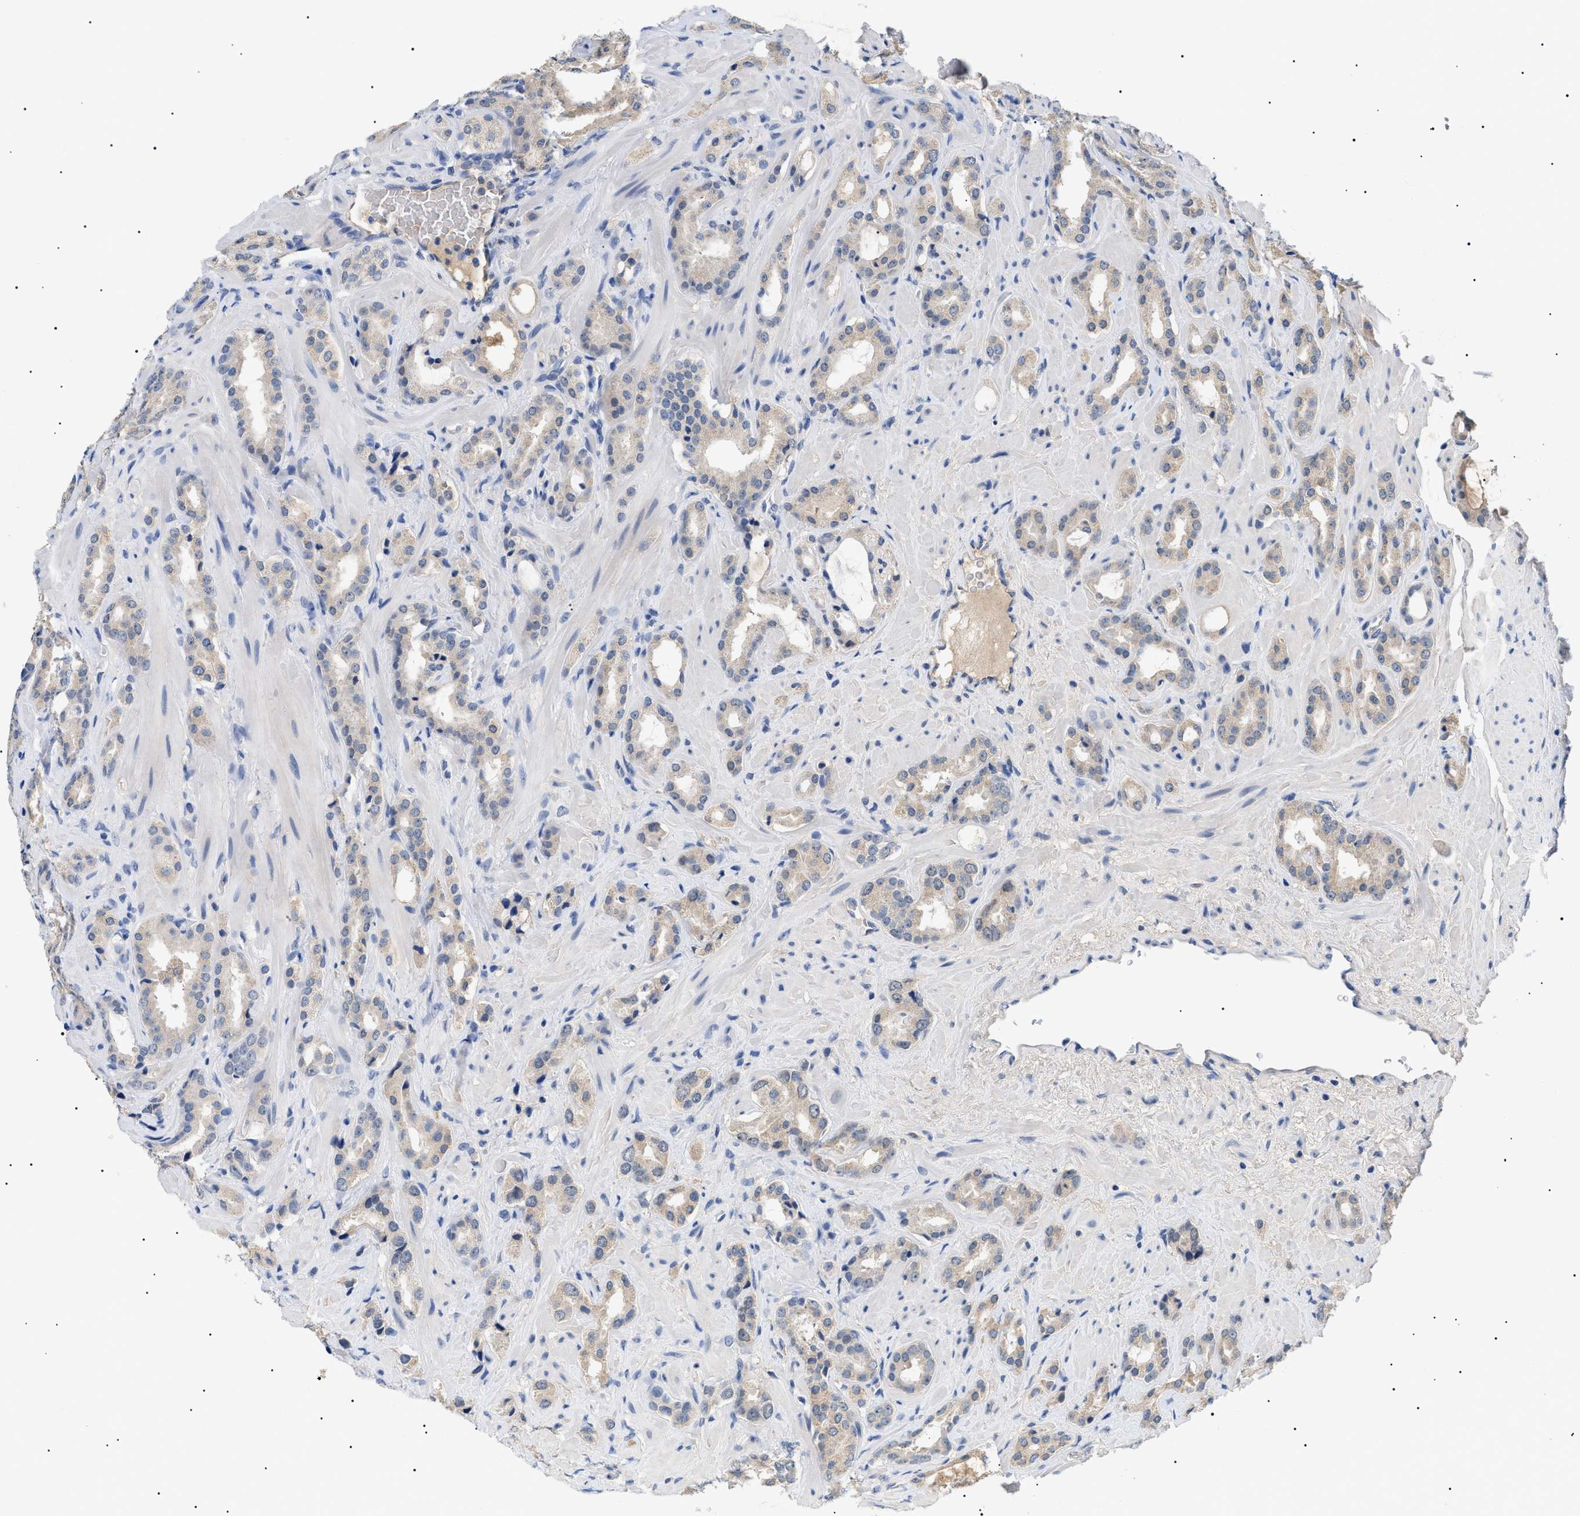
{"staining": {"intensity": "weak", "quantity": ">75%", "location": "cytoplasmic/membranous"}, "tissue": "prostate cancer", "cell_type": "Tumor cells", "image_type": "cancer", "snomed": [{"axis": "morphology", "description": "Adenocarcinoma, High grade"}, {"axis": "topography", "description": "Prostate"}], "caption": "An immunohistochemistry (IHC) photomicrograph of tumor tissue is shown. Protein staining in brown highlights weak cytoplasmic/membranous positivity in prostate adenocarcinoma (high-grade) within tumor cells. Immunohistochemistry stains the protein of interest in brown and the nuclei are stained blue.", "gene": "PRRT2", "patient": {"sex": "male", "age": 64}}